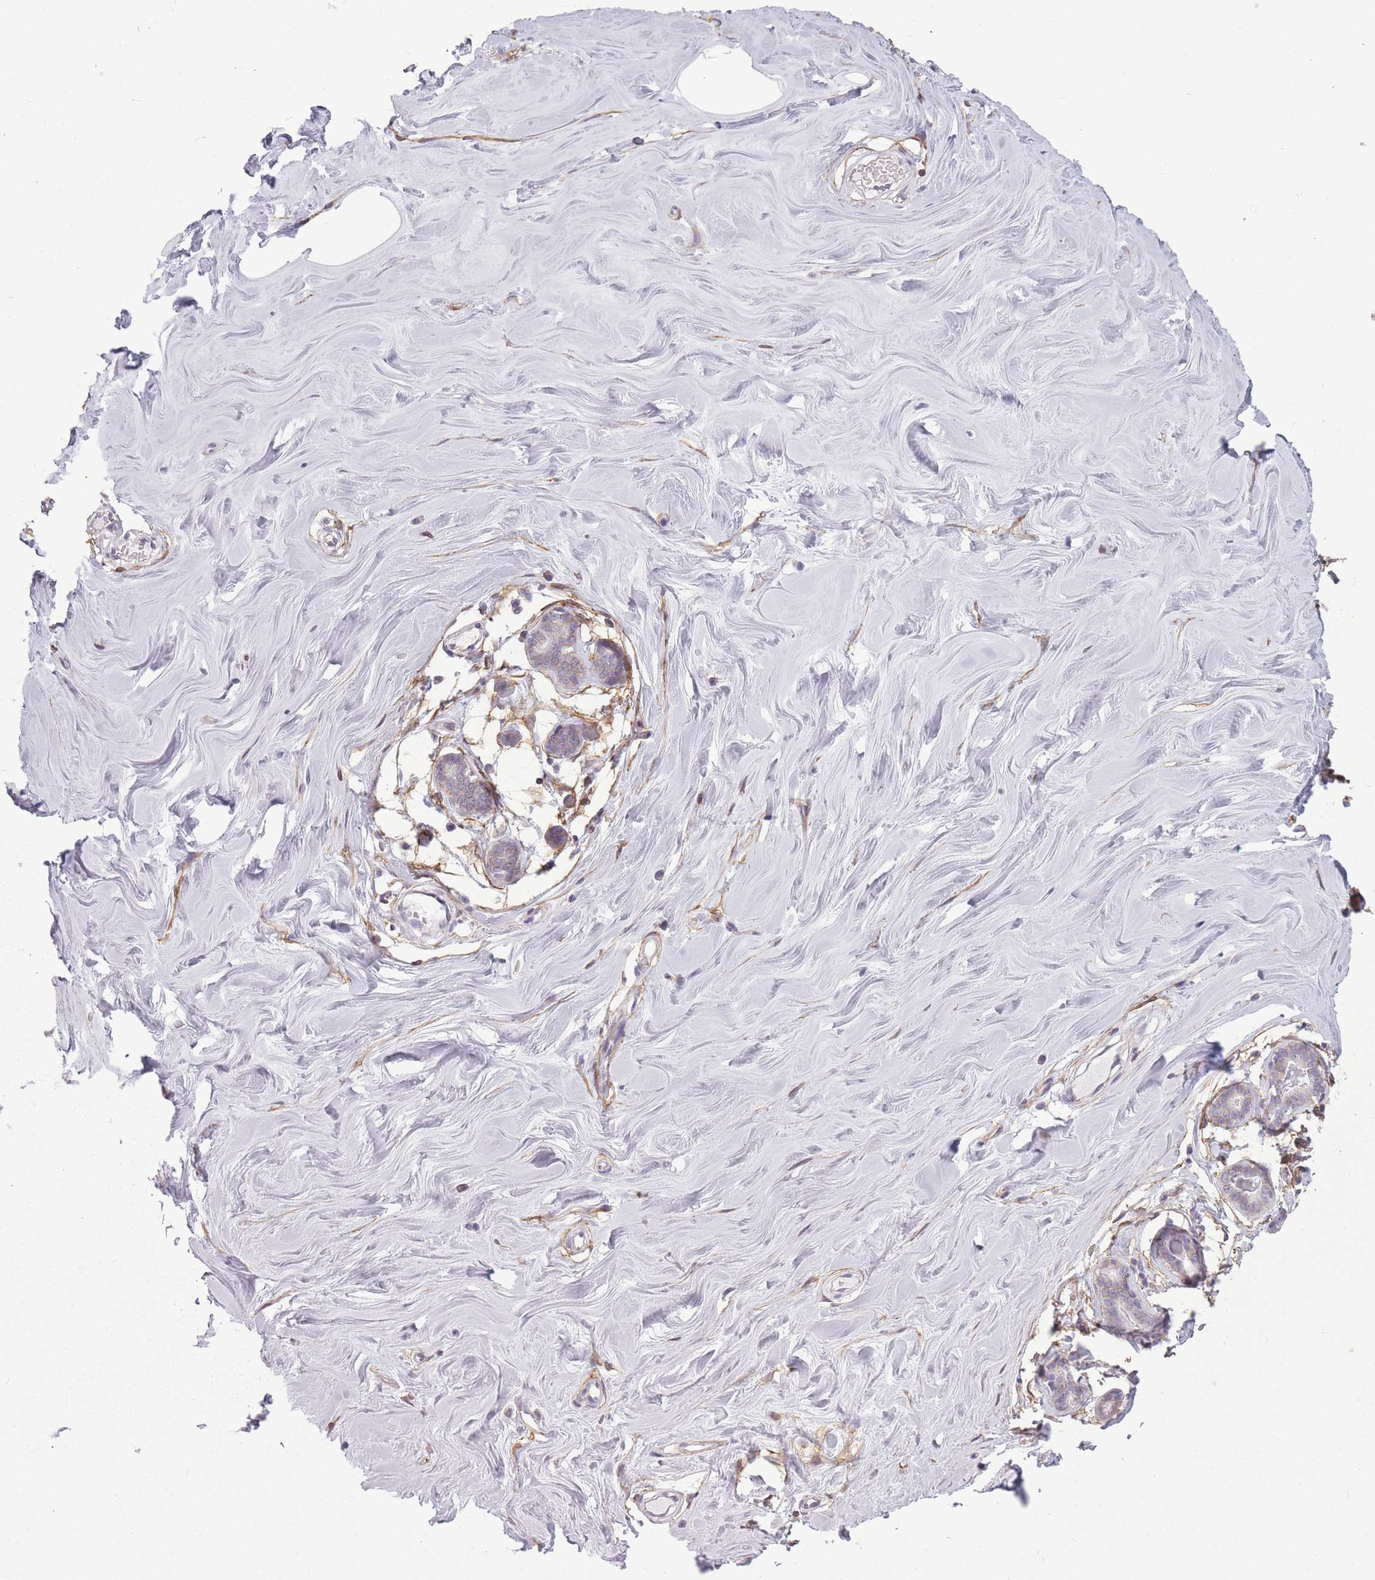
{"staining": {"intensity": "negative", "quantity": "none", "location": "none"}, "tissue": "breast", "cell_type": "Adipocytes", "image_type": "normal", "snomed": [{"axis": "morphology", "description": "Normal tissue, NOS"}, {"axis": "topography", "description": "Breast"}], "caption": "Immunohistochemistry of normal breast displays no staining in adipocytes. Nuclei are stained in blue.", "gene": "ADD1", "patient": {"sex": "female", "age": 25}}